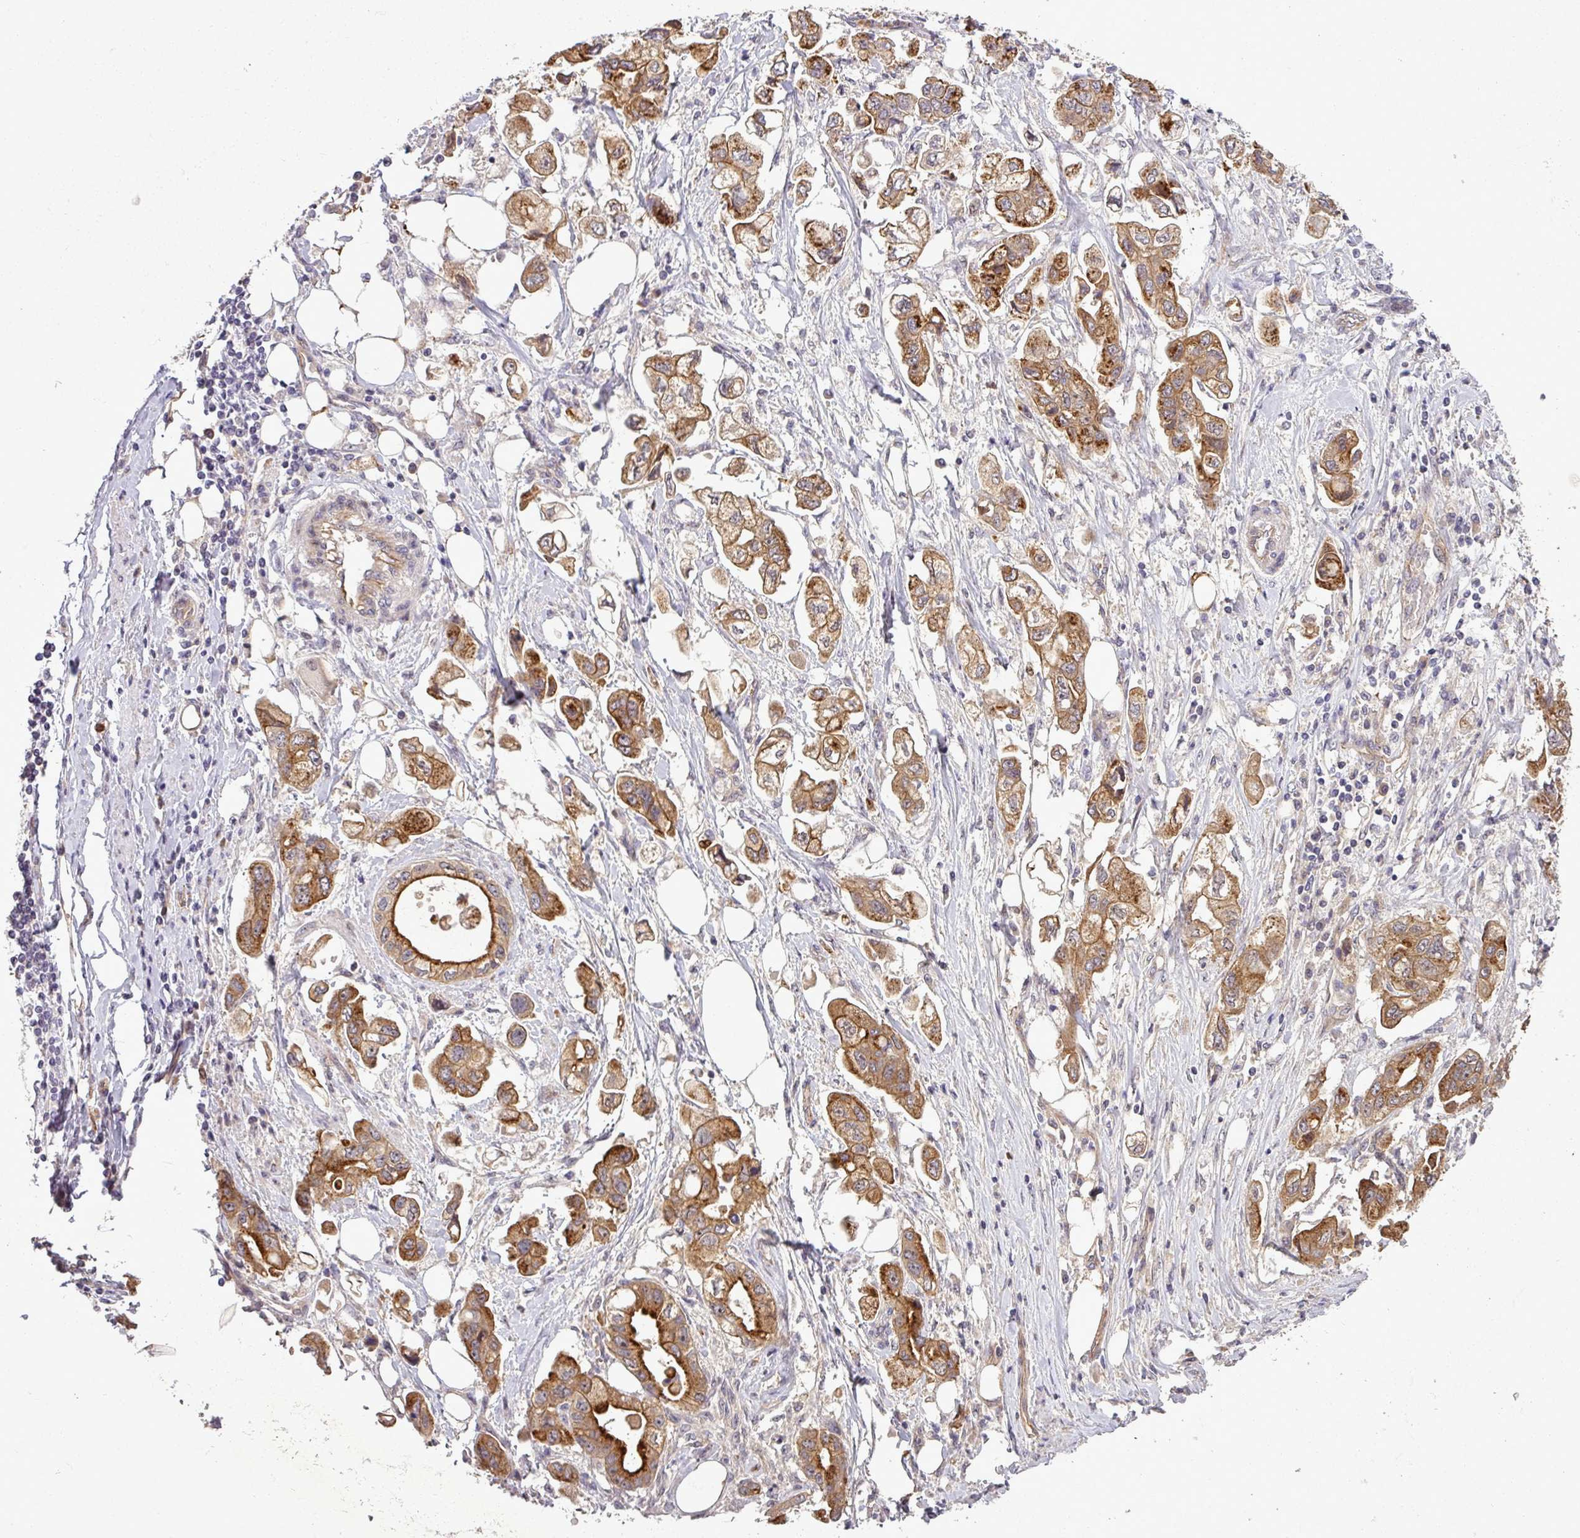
{"staining": {"intensity": "strong", "quantity": ">75%", "location": "cytoplasmic/membranous"}, "tissue": "stomach cancer", "cell_type": "Tumor cells", "image_type": "cancer", "snomed": [{"axis": "morphology", "description": "Adenocarcinoma, NOS"}, {"axis": "topography", "description": "Stomach"}], "caption": "Stomach adenocarcinoma was stained to show a protein in brown. There is high levels of strong cytoplasmic/membranous expression in about >75% of tumor cells.", "gene": "PCDH1", "patient": {"sex": "male", "age": 62}}